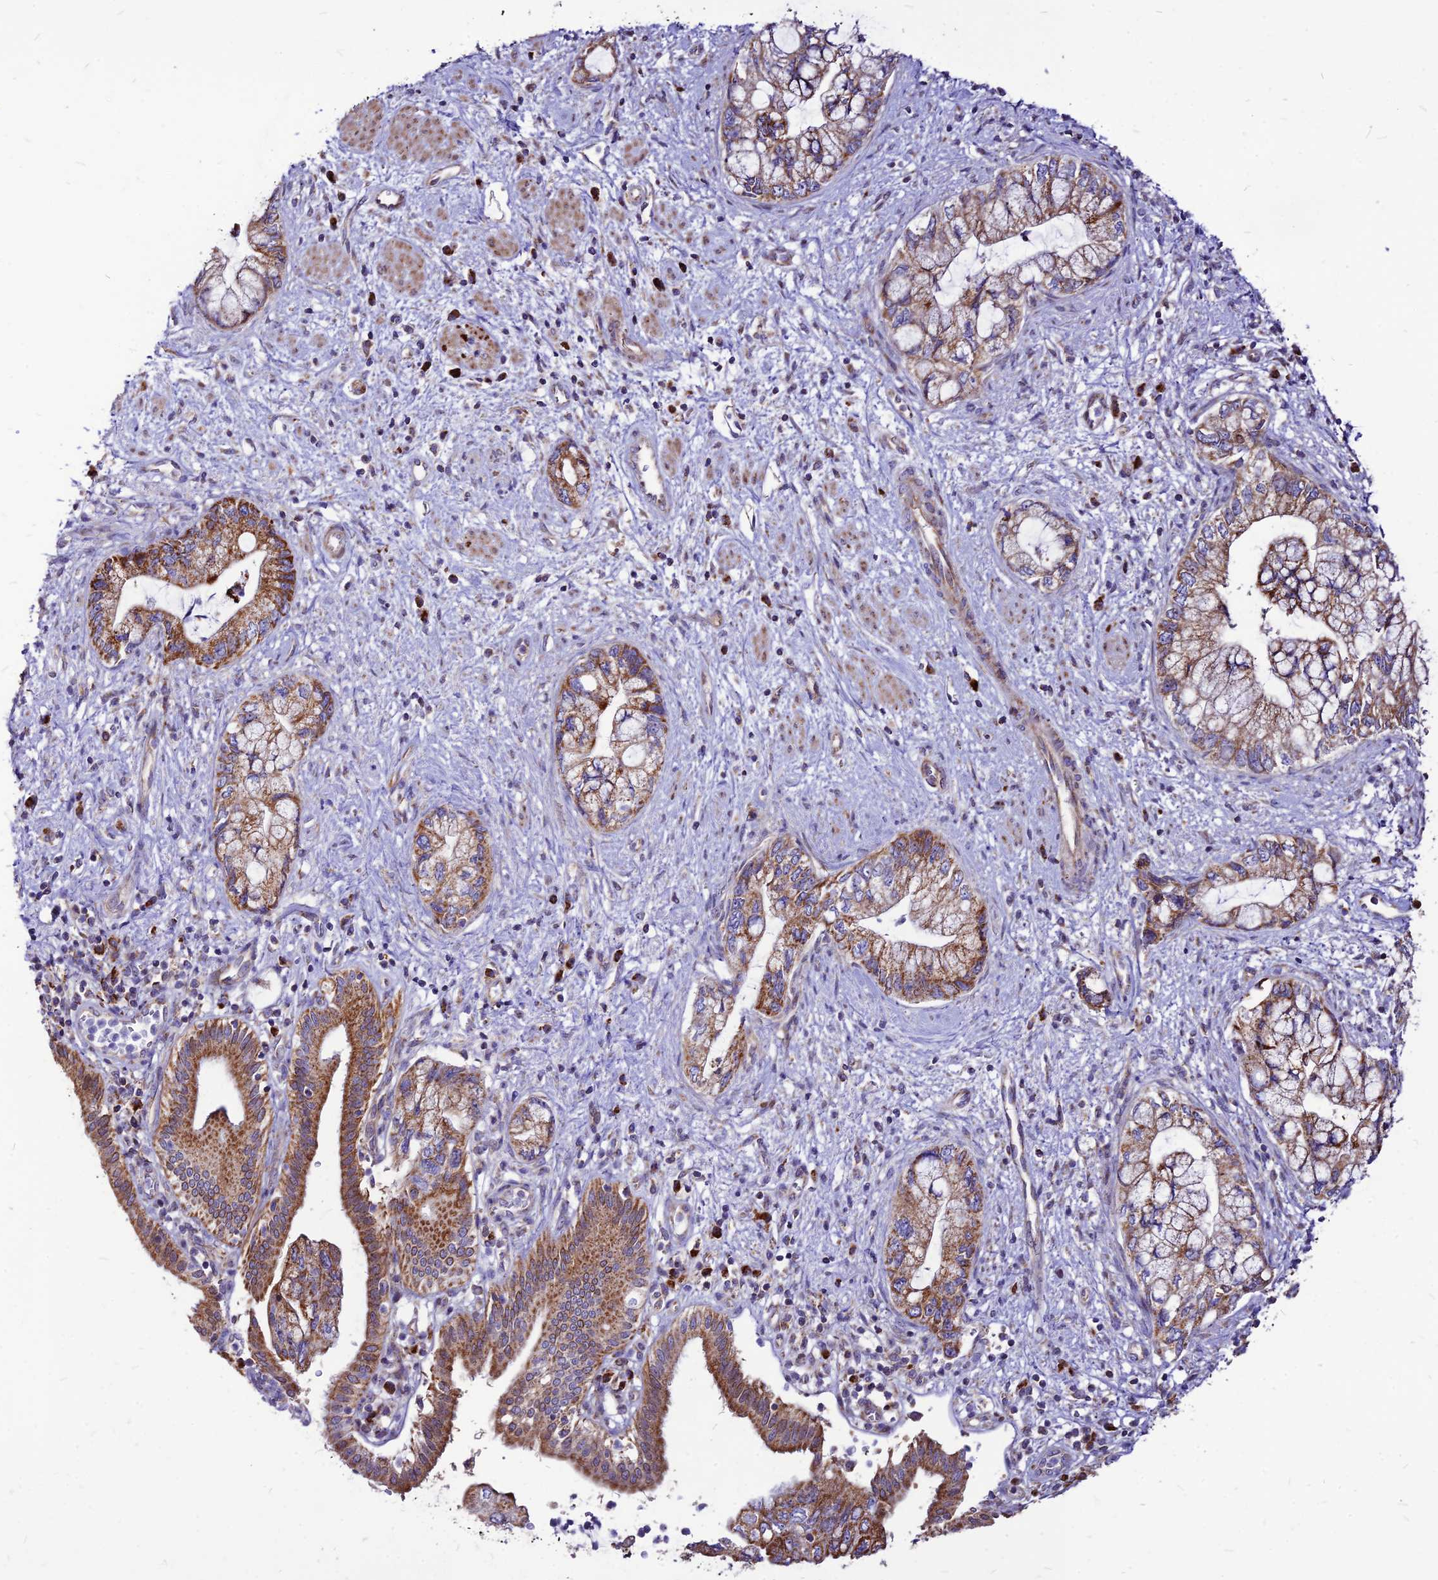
{"staining": {"intensity": "moderate", "quantity": "25%-75%", "location": "cytoplasmic/membranous"}, "tissue": "pancreatic cancer", "cell_type": "Tumor cells", "image_type": "cancer", "snomed": [{"axis": "morphology", "description": "Adenocarcinoma, NOS"}, {"axis": "topography", "description": "Pancreas"}], "caption": "The immunohistochemical stain highlights moderate cytoplasmic/membranous expression in tumor cells of pancreatic cancer tissue.", "gene": "ECI1", "patient": {"sex": "female", "age": 73}}